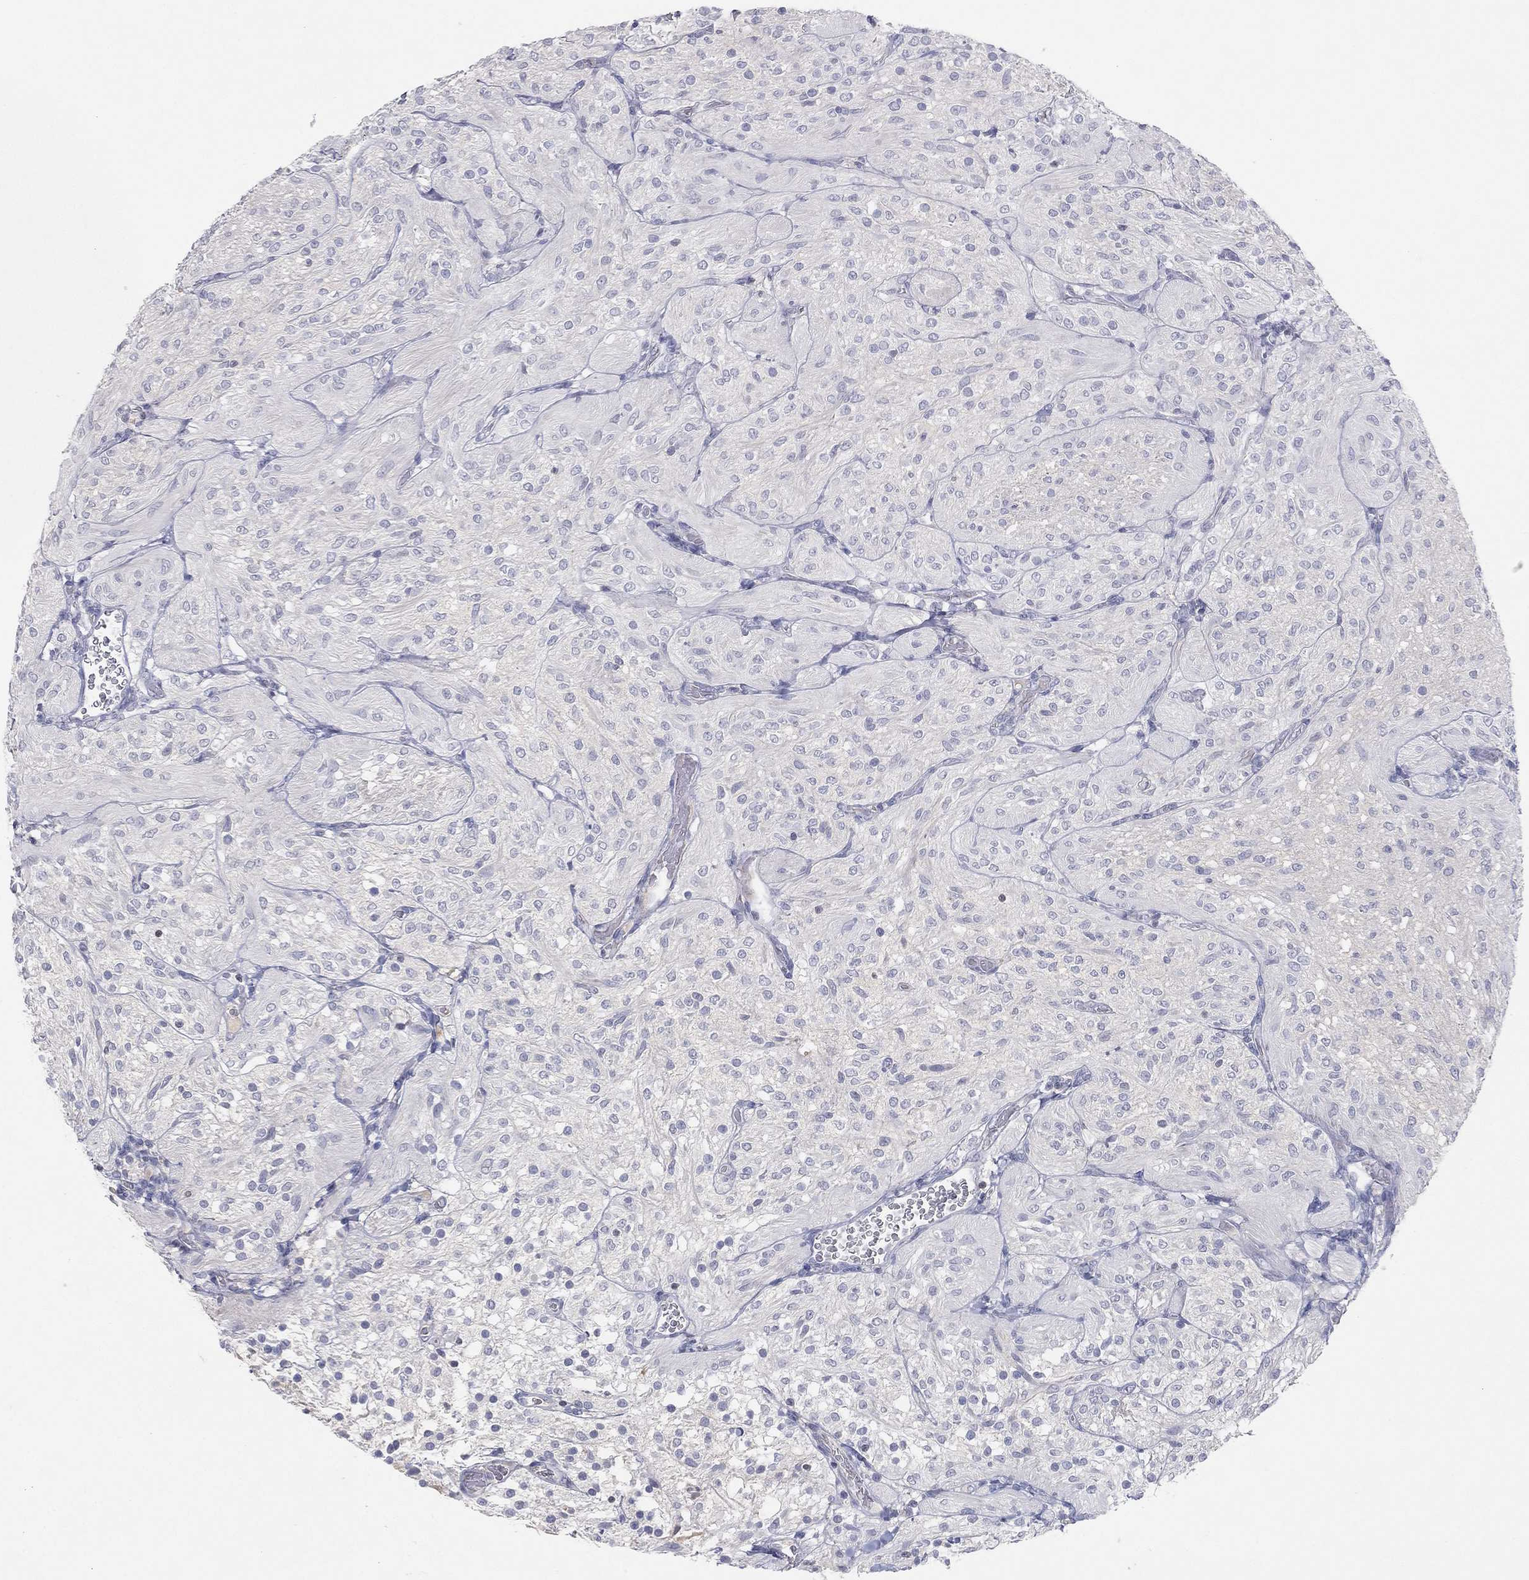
{"staining": {"intensity": "negative", "quantity": "none", "location": "none"}, "tissue": "glioma", "cell_type": "Tumor cells", "image_type": "cancer", "snomed": [{"axis": "morphology", "description": "Glioma, malignant, Low grade"}, {"axis": "topography", "description": "Brain"}], "caption": "Protein analysis of glioma displays no significant positivity in tumor cells.", "gene": "CPT1B", "patient": {"sex": "male", "age": 3}}